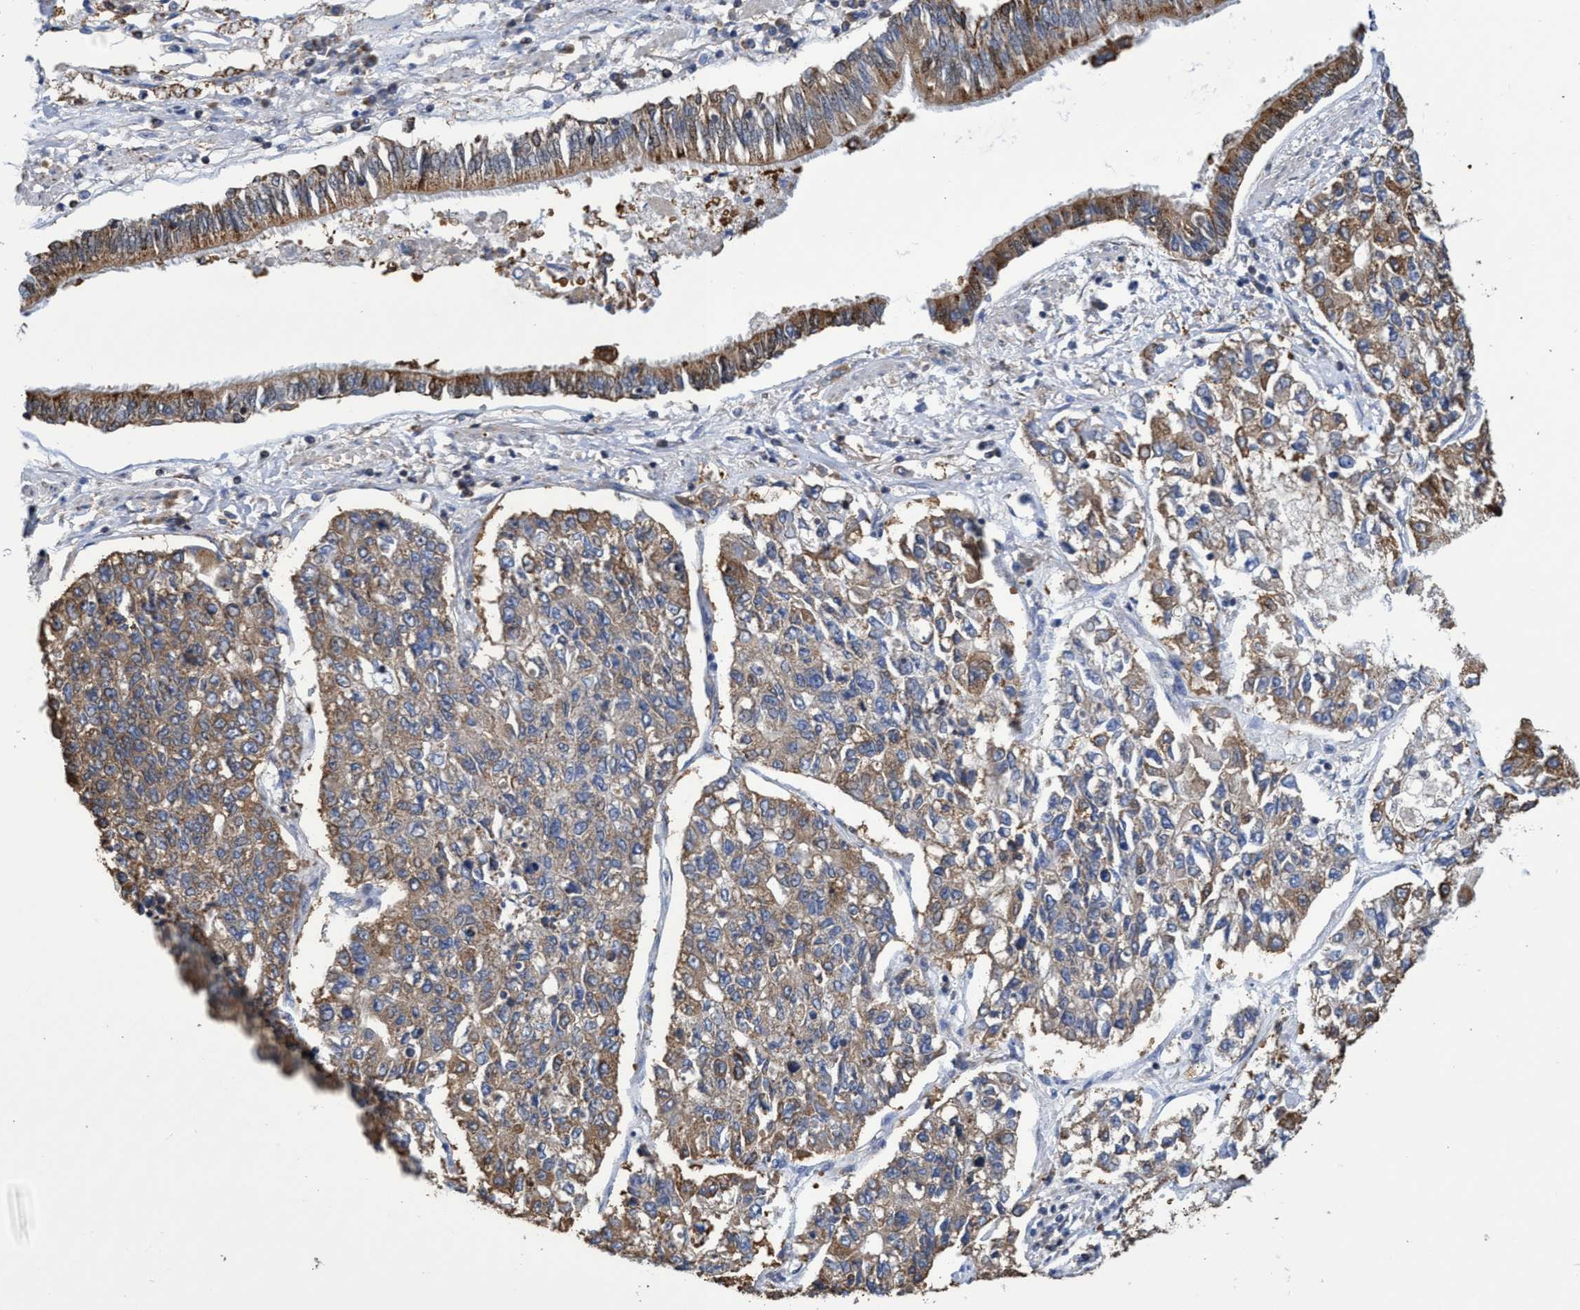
{"staining": {"intensity": "moderate", "quantity": ">75%", "location": "cytoplasmic/membranous"}, "tissue": "lung cancer", "cell_type": "Tumor cells", "image_type": "cancer", "snomed": [{"axis": "morphology", "description": "Adenocarcinoma, NOS"}, {"axis": "topography", "description": "Lung"}], "caption": "Immunohistochemical staining of human adenocarcinoma (lung) exhibits moderate cytoplasmic/membranous protein staining in approximately >75% of tumor cells.", "gene": "CRYZ", "patient": {"sex": "male", "age": 49}}